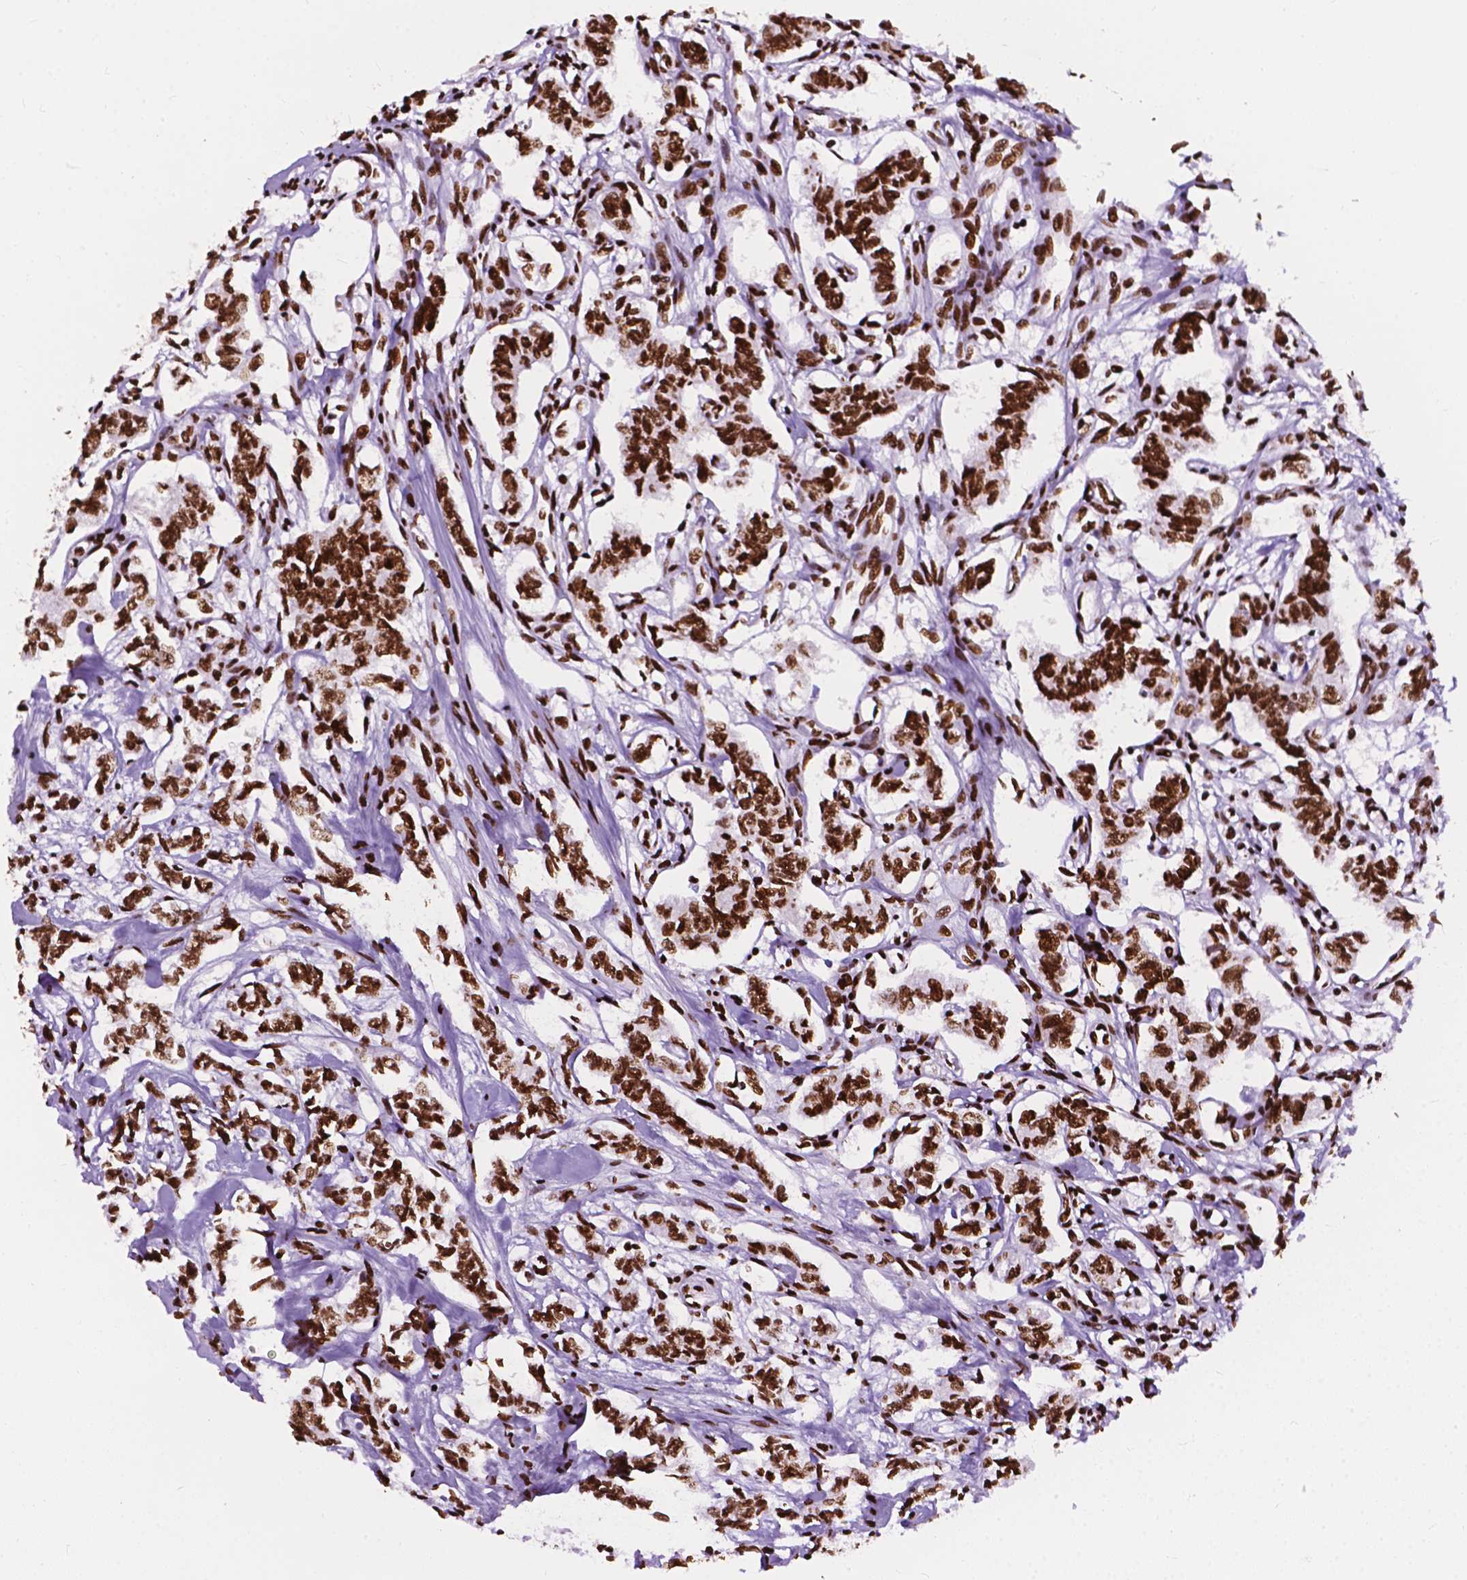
{"staining": {"intensity": "strong", "quantity": ">75%", "location": "nuclear"}, "tissue": "carcinoid", "cell_type": "Tumor cells", "image_type": "cancer", "snomed": [{"axis": "morphology", "description": "Carcinoid, malignant, NOS"}, {"axis": "topography", "description": "Kidney"}], "caption": "Tumor cells reveal strong nuclear positivity in about >75% of cells in carcinoid (malignant).", "gene": "SMIM5", "patient": {"sex": "female", "age": 41}}